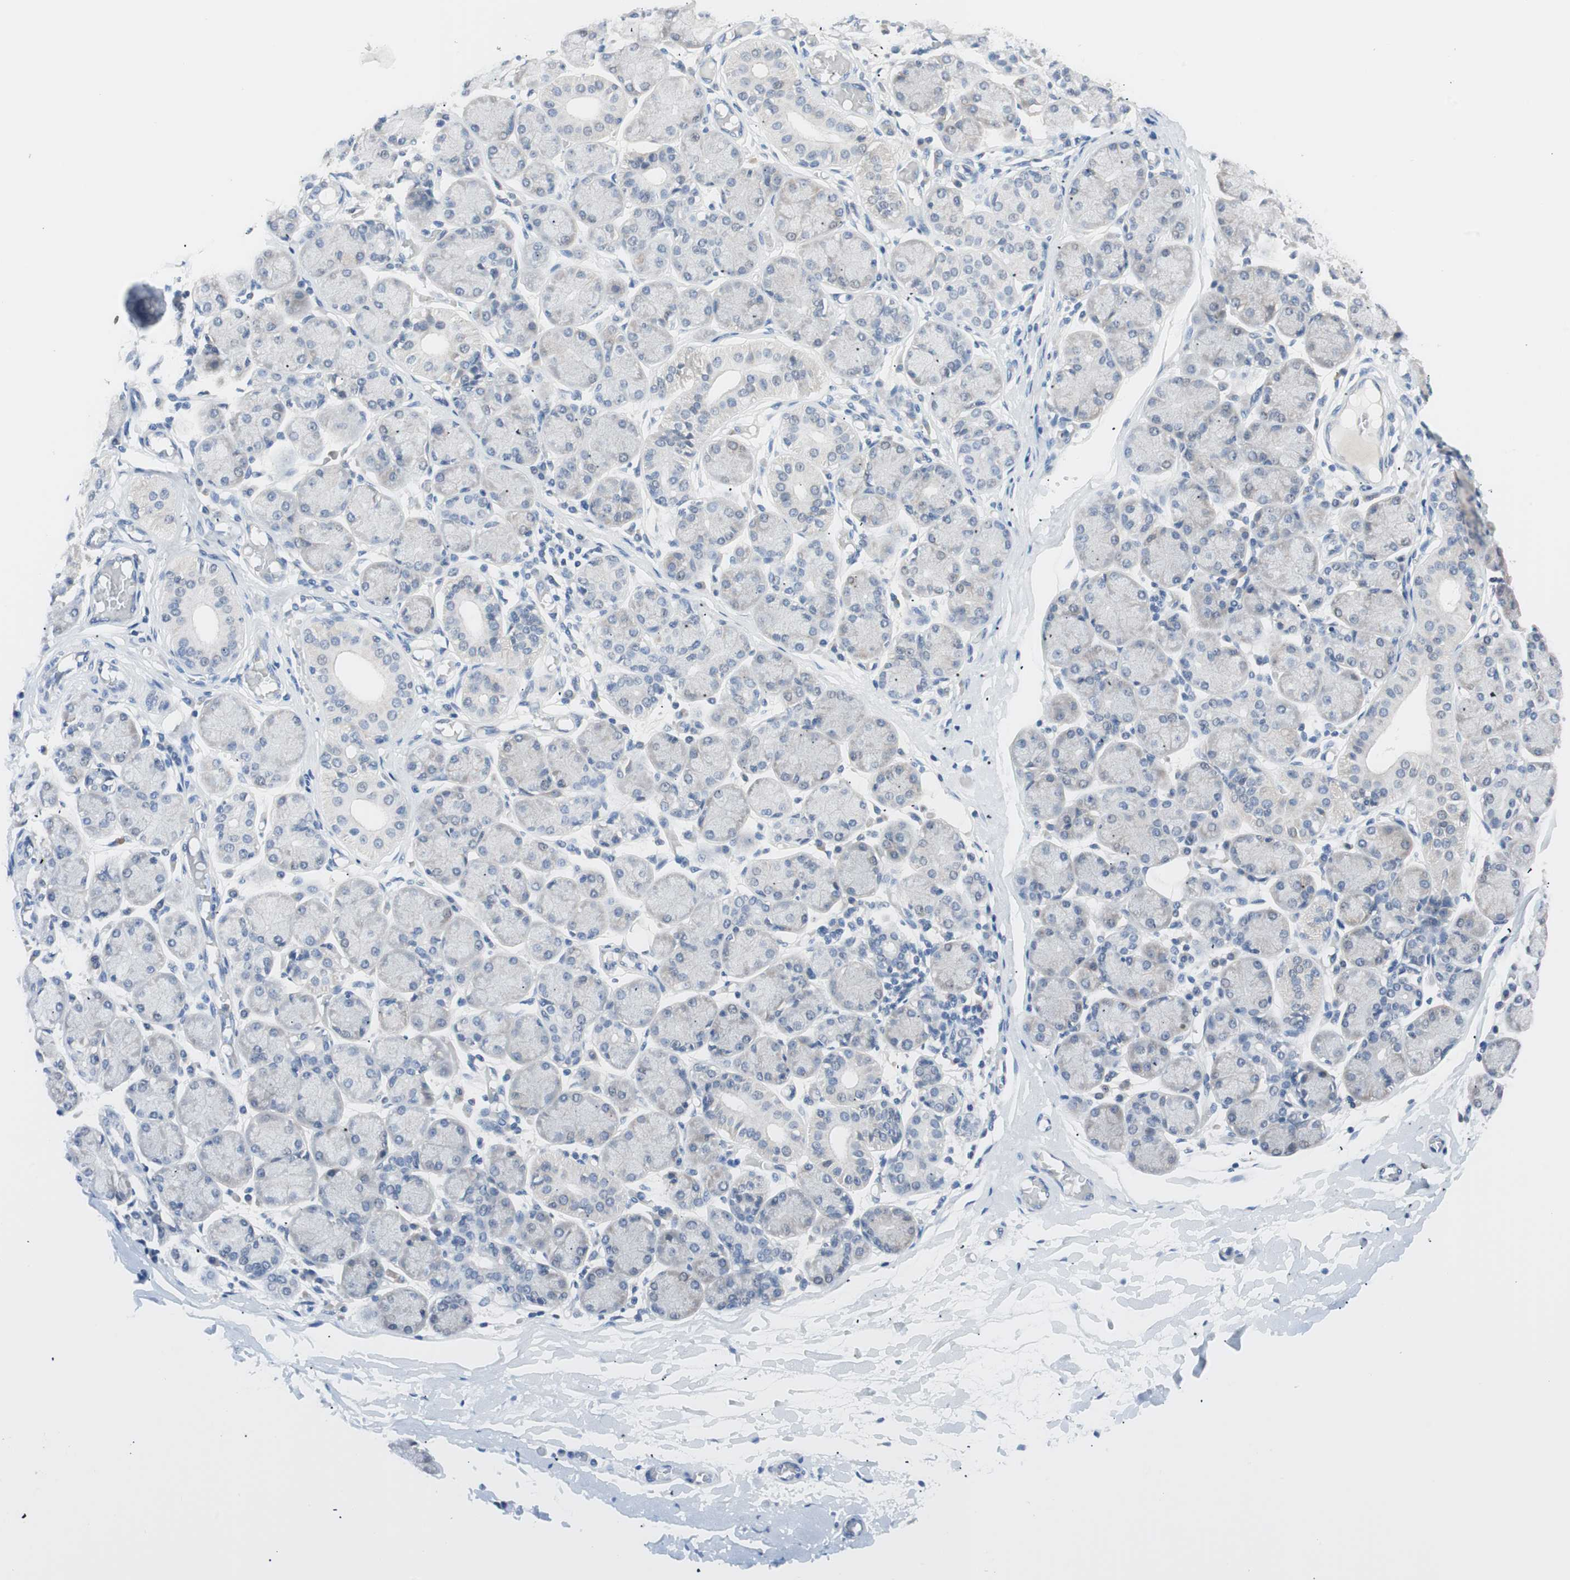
{"staining": {"intensity": "negative", "quantity": "none", "location": "none"}, "tissue": "salivary gland", "cell_type": "Glandular cells", "image_type": "normal", "snomed": [{"axis": "morphology", "description": "Normal tissue, NOS"}, {"axis": "topography", "description": "Salivary gland"}], "caption": "Photomicrograph shows no protein positivity in glandular cells of unremarkable salivary gland. The staining is performed using DAB (3,3'-diaminobenzidine) brown chromogen with nuclei counter-stained in using hematoxylin.", "gene": "VIL1", "patient": {"sex": "female", "age": 24}}